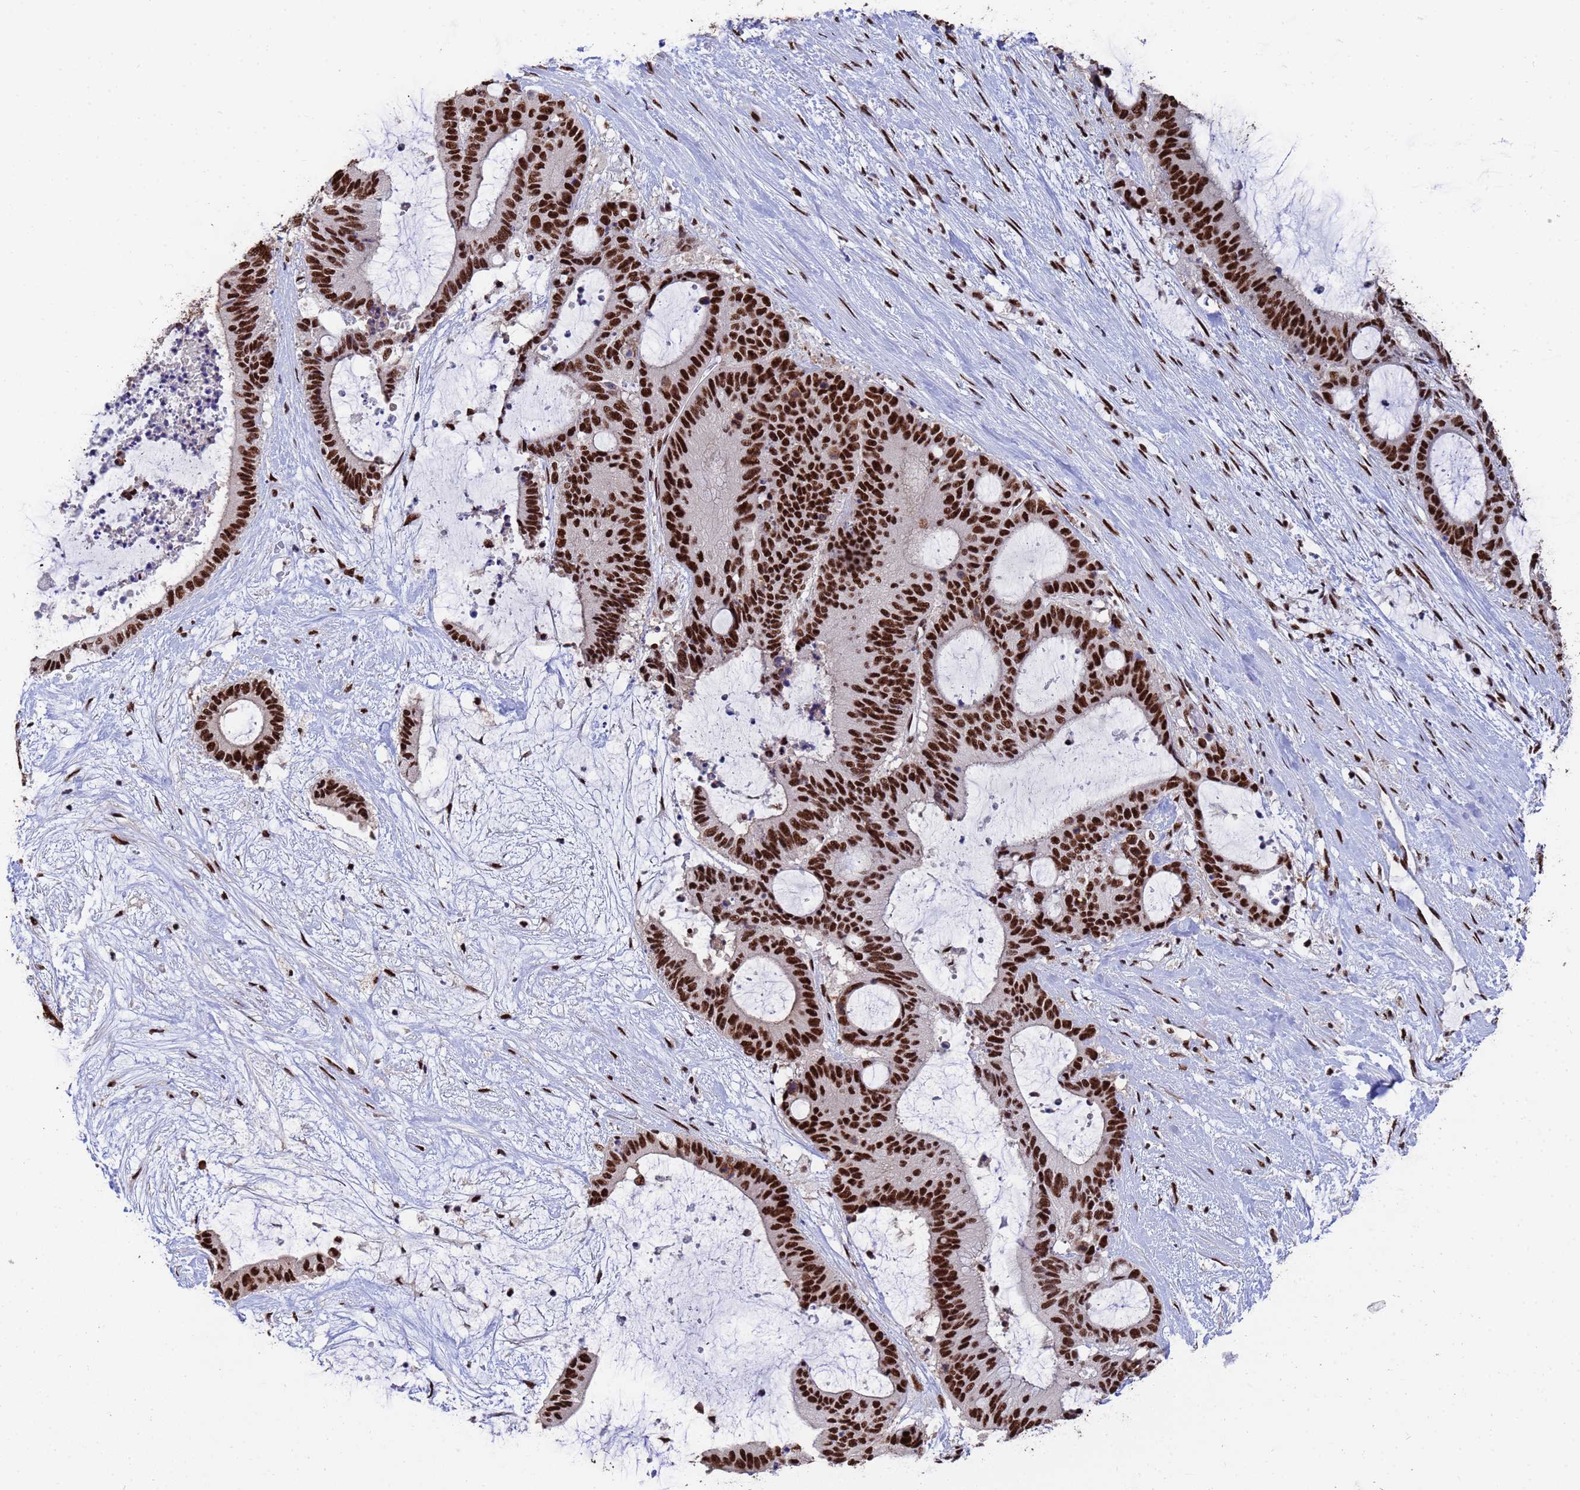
{"staining": {"intensity": "strong", "quantity": ">75%", "location": "nuclear"}, "tissue": "liver cancer", "cell_type": "Tumor cells", "image_type": "cancer", "snomed": [{"axis": "morphology", "description": "Normal tissue, NOS"}, {"axis": "morphology", "description": "Cholangiocarcinoma"}, {"axis": "topography", "description": "Liver"}, {"axis": "topography", "description": "Peripheral nerve tissue"}], "caption": "Brown immunohistochemical staining in liver cholangiocarcinoma displays strong nuclear positivity in about >75% of tumor cells.", "gene": "SF3B2", "patient": {"sex": "female", "age": 73}}